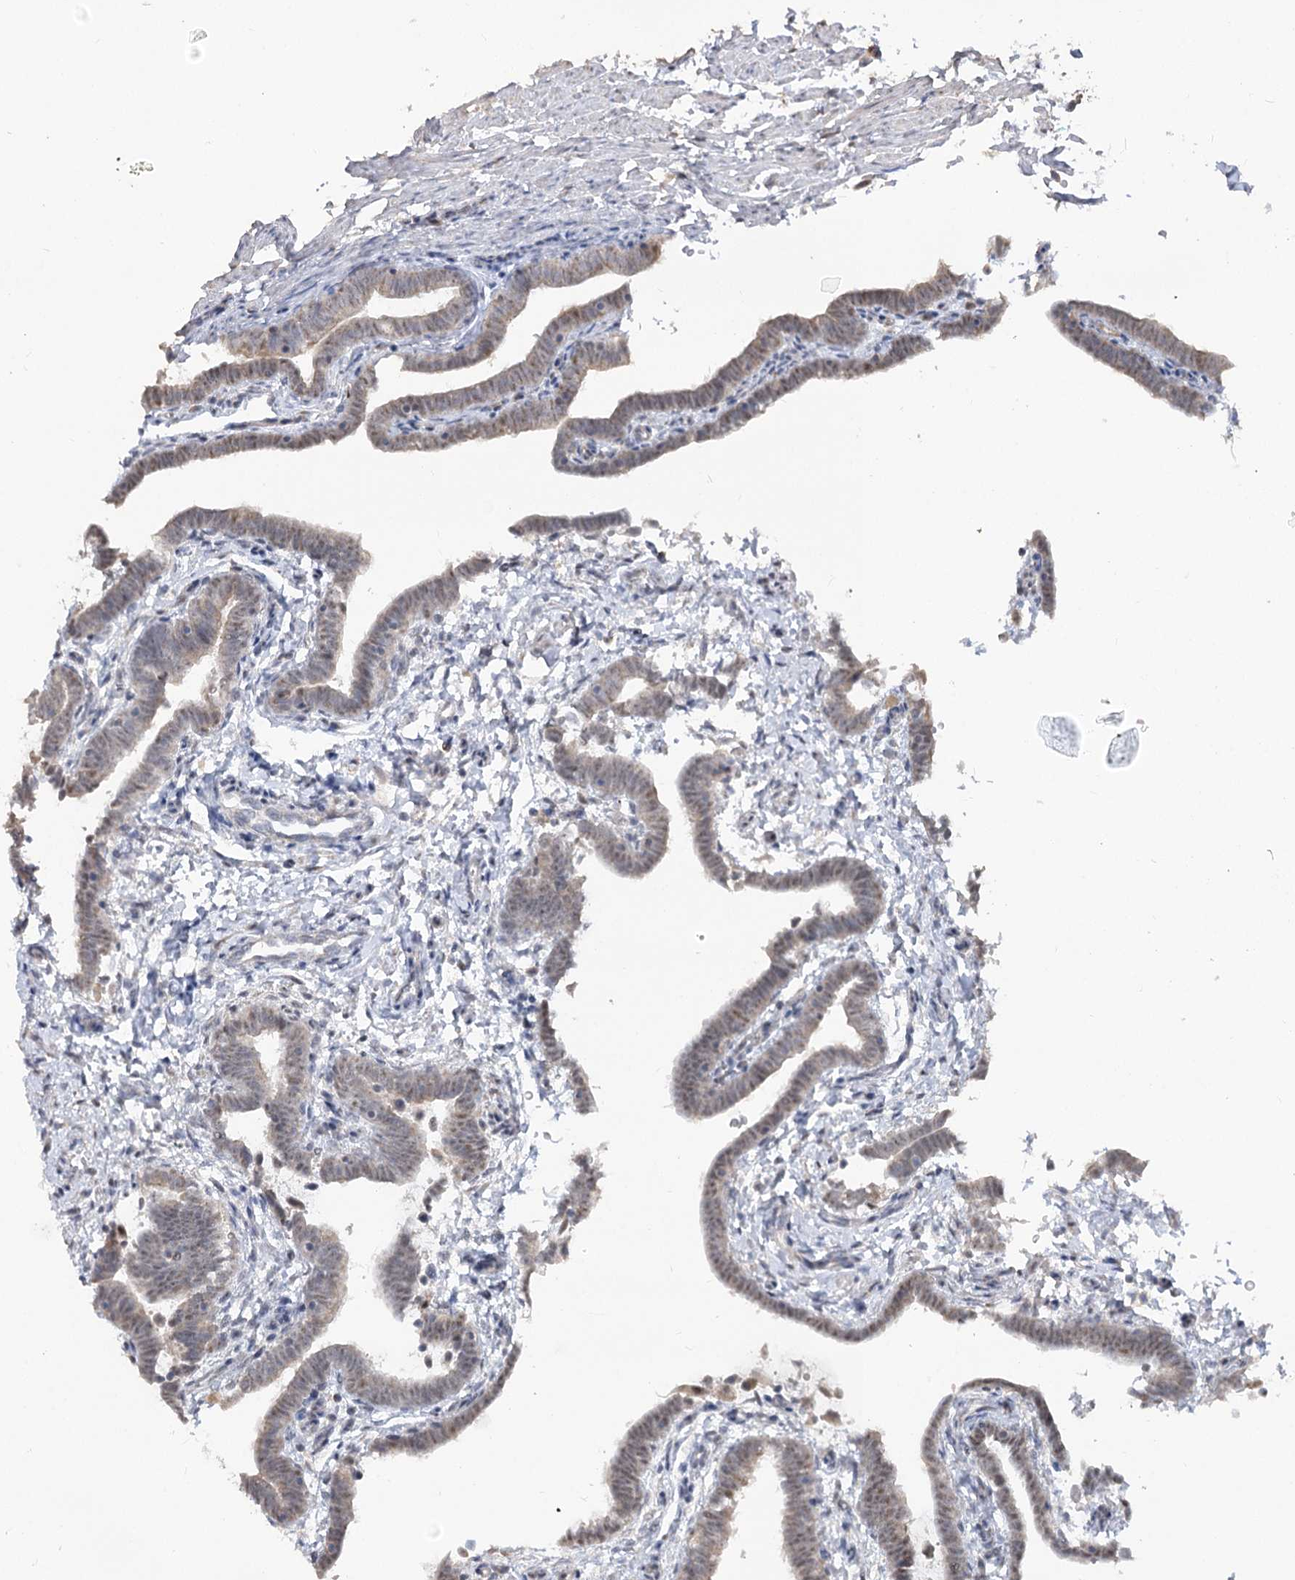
{"staining": {"intensity": "weak", "quantity": "25%-75%", "location": "cytoplasmic/membranous,nuclear"}, "tissue": "fallopian tube", "cell_type": "Glandular cells", "image_type": "normal", "snomed": [{"axis": "morphology", "description": "Normal tissue, NOS"}, {"axis": "topography", "description": "Fallopian tube"}], "caption": "This photomicrograph exhibits unremarkable fallopian tube stained with immunohistochemistry to label a protein in brown. The cytoplasmic/membranous,nuclear of glandular cells show weak positivity for the protein. Nuclei are counter-stained blue.", "gene": "RUFY4", "patient": {"sex": "female", "age": 36}}